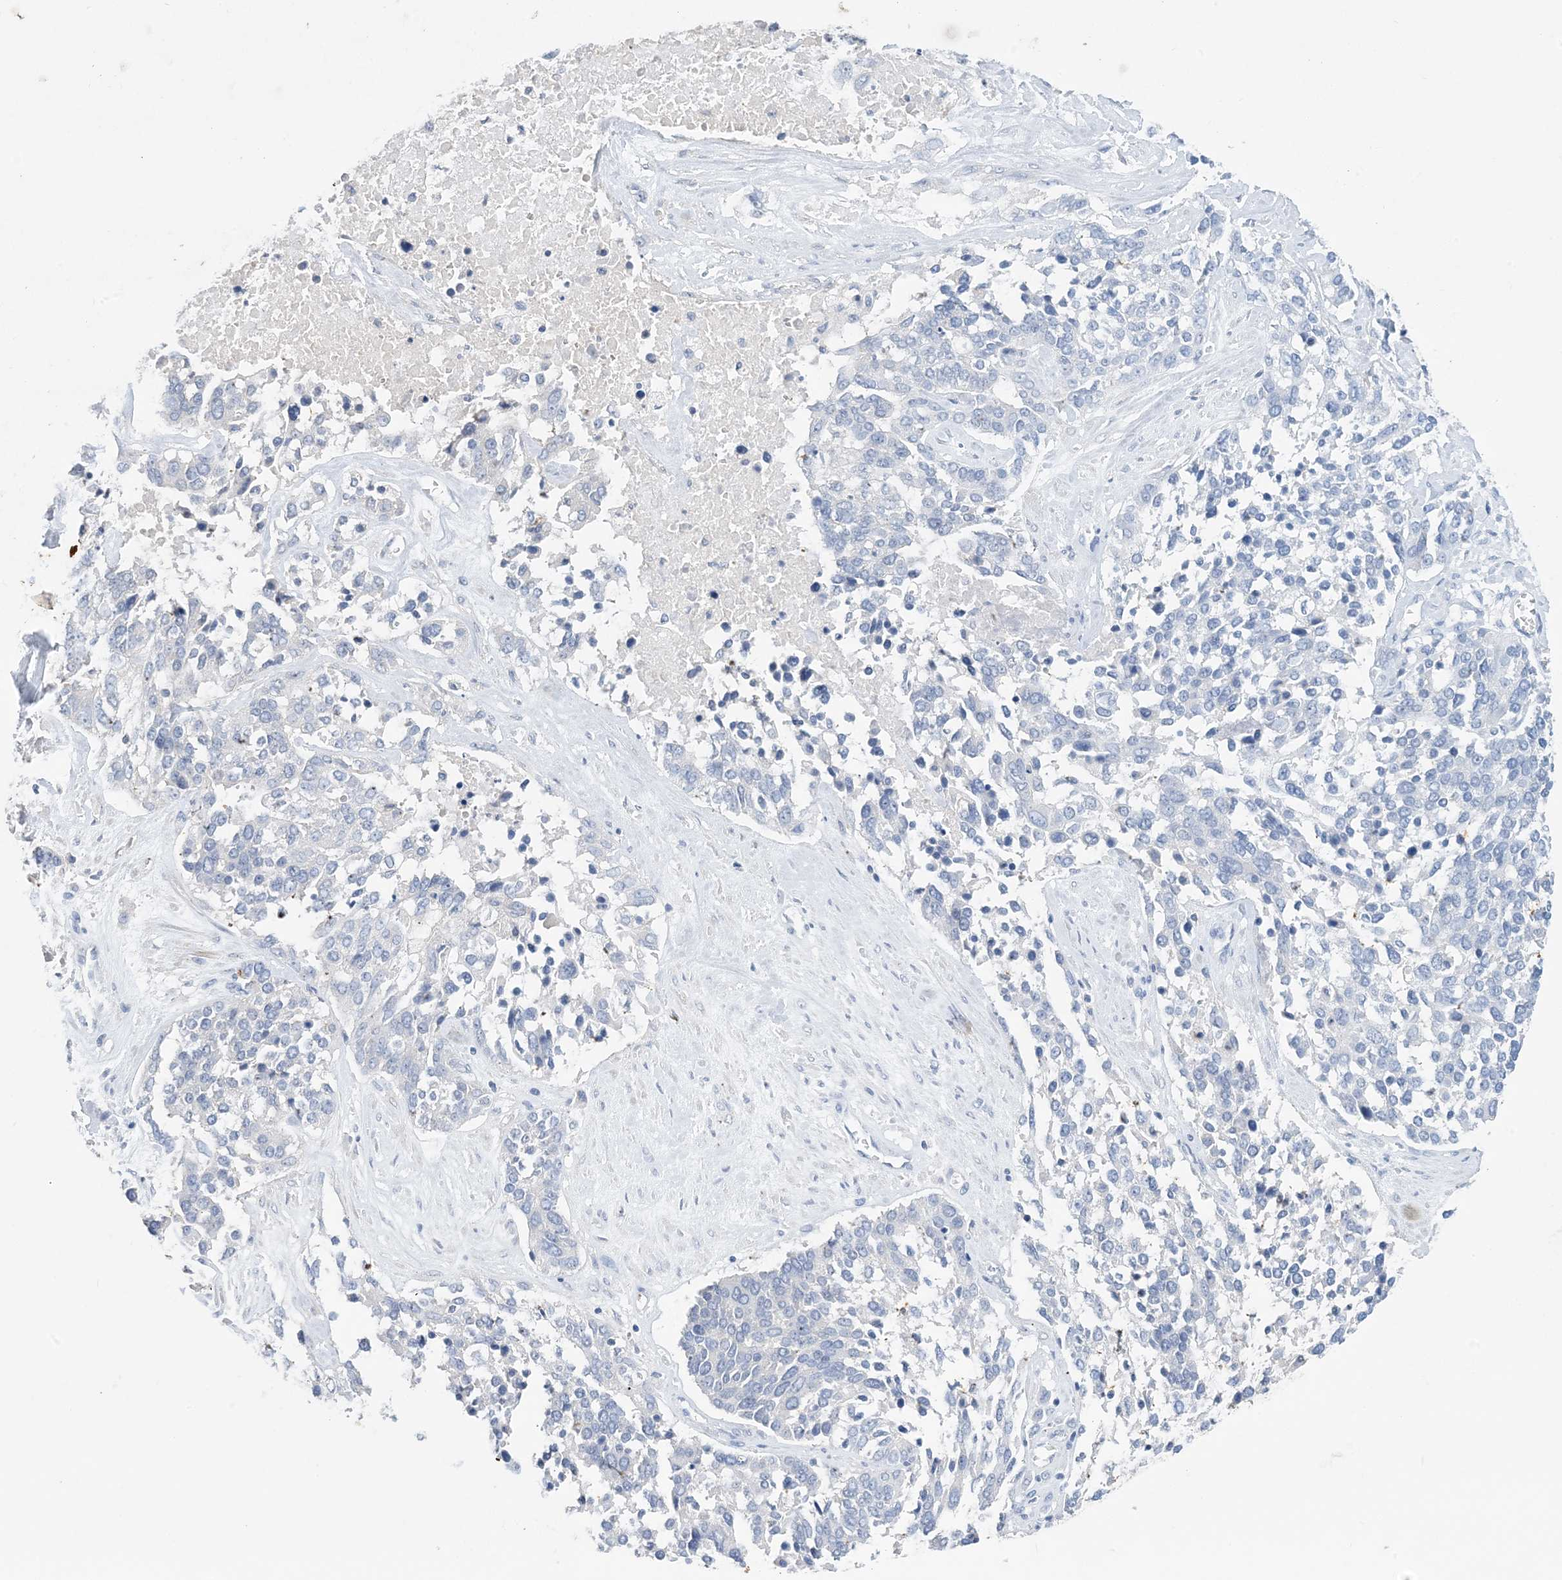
{"staining": {"intensity": "negative", "quantity": "none", "location": "none"}, "tissue": "ovarian cancer", "cell_type": "Tumor cells", "image_type": "cancer", "snomed": [{"axis": "morphology", "description": "Cystadenocarcinoma, serous, NOS"}, {"axis": "topography", "description": "Ovary"}], "caption": "IHC micrograph of neoplastic tissue: human serous cystadenocarcinoma (ovarian) stained with DAB (3,3'-diaminobenzidine) exhibits no significant protein staining in tumor cells.", "gene": "KPRP", "patient": {"sex": "female", "age": 44}}